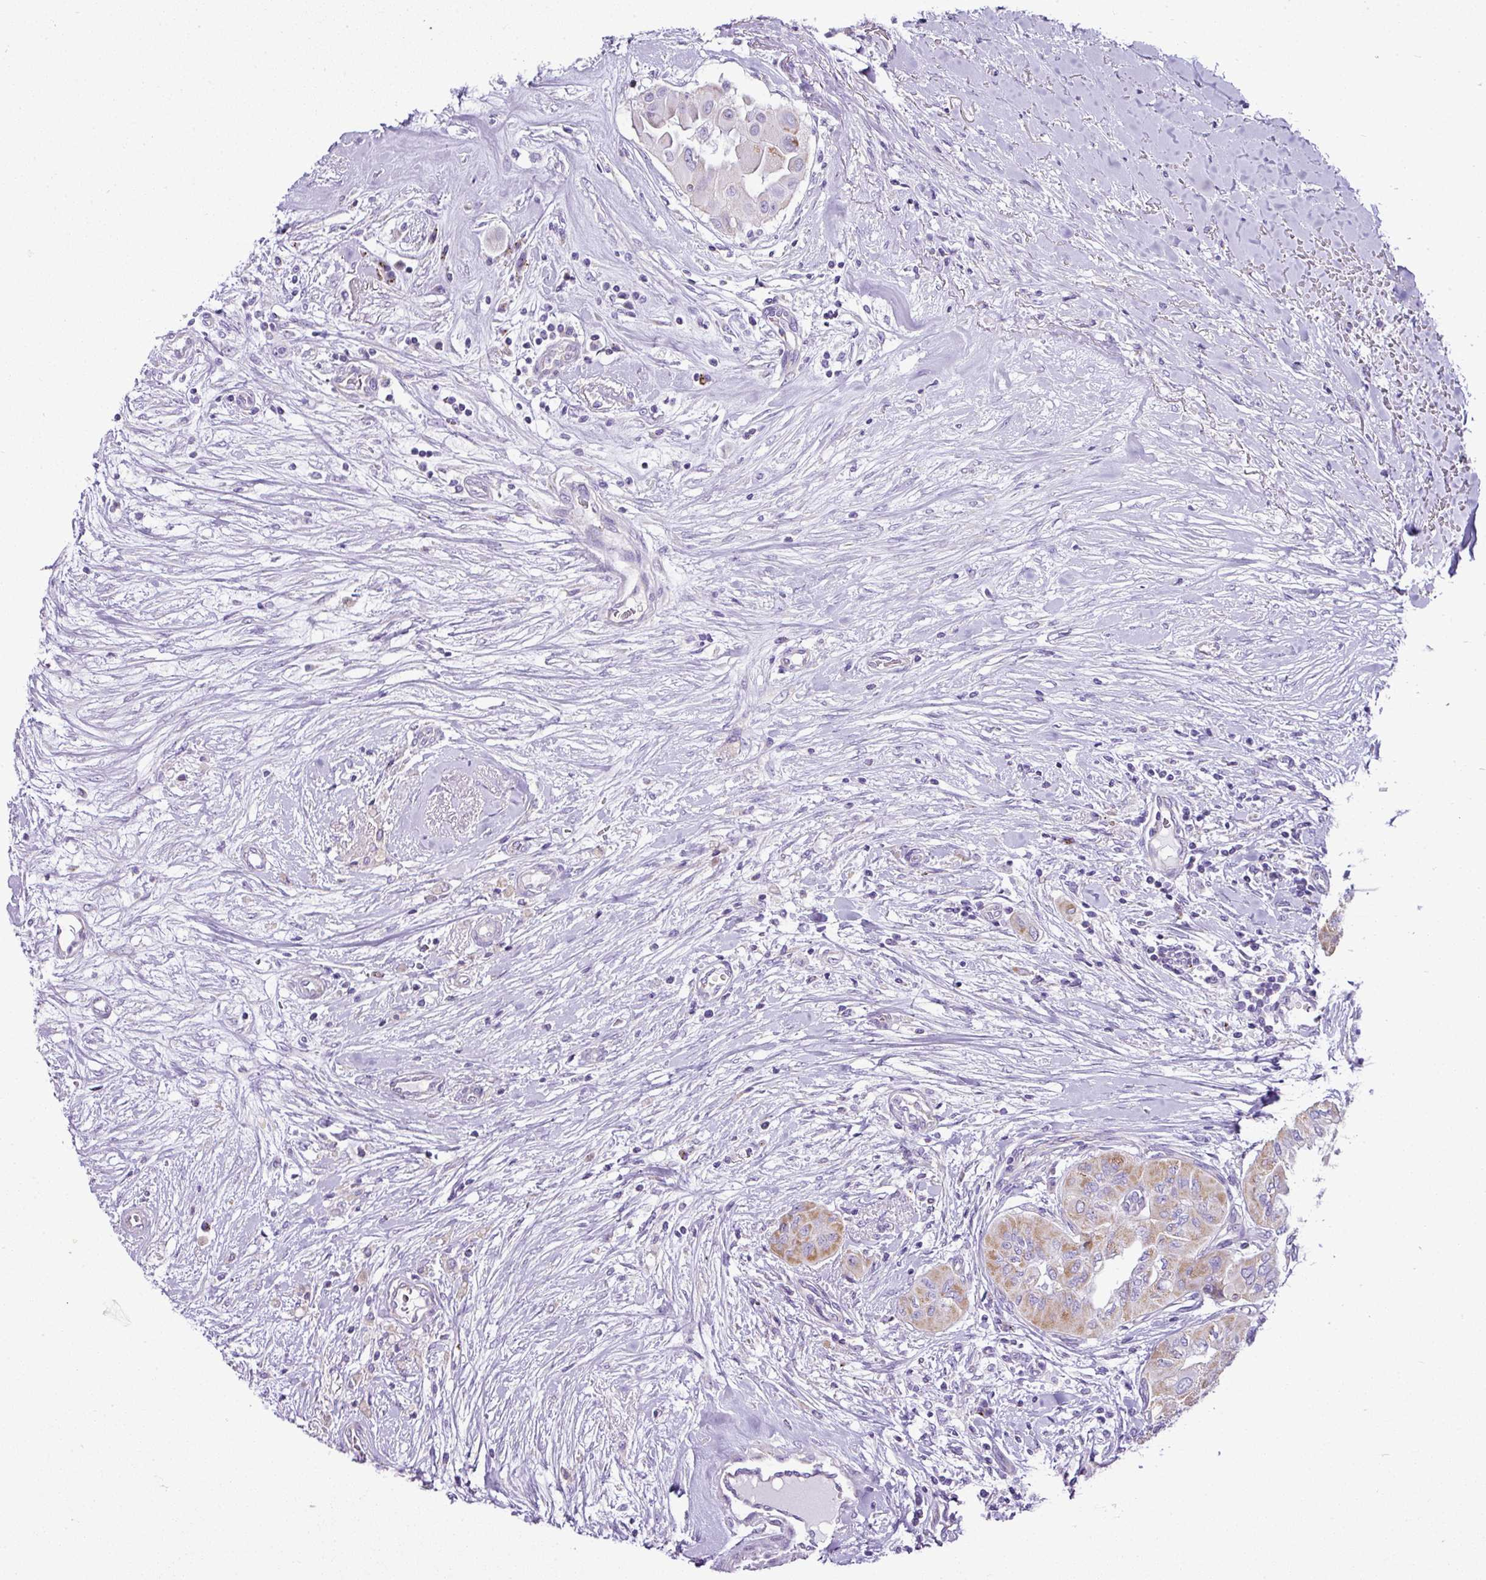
{"staining": {"intensity": "moderate", "quantity": "25%-75%", "location": "cytoplasmic/membranous"}, "tissue": "thyroid cancer", "cell_type": "Tumor cells", "image_type": "cancer", "snomed": [{"axis": "morphology", "description": "Papillary adenocarcinoma, NOS"}, {"axis": "topography", "description": "Thyroid gland"}], "caption": "A medium amount of moderate cytoplasmic/membranous positivity is appreciated in approximately 25%-75% of tumor cells in thyroid papillary adenocarcinoma tissue. (IHC, brightfield microscopy, high magnification).", "gene": "PGAP4", "patient": {"sex": "female", "age": 59}}